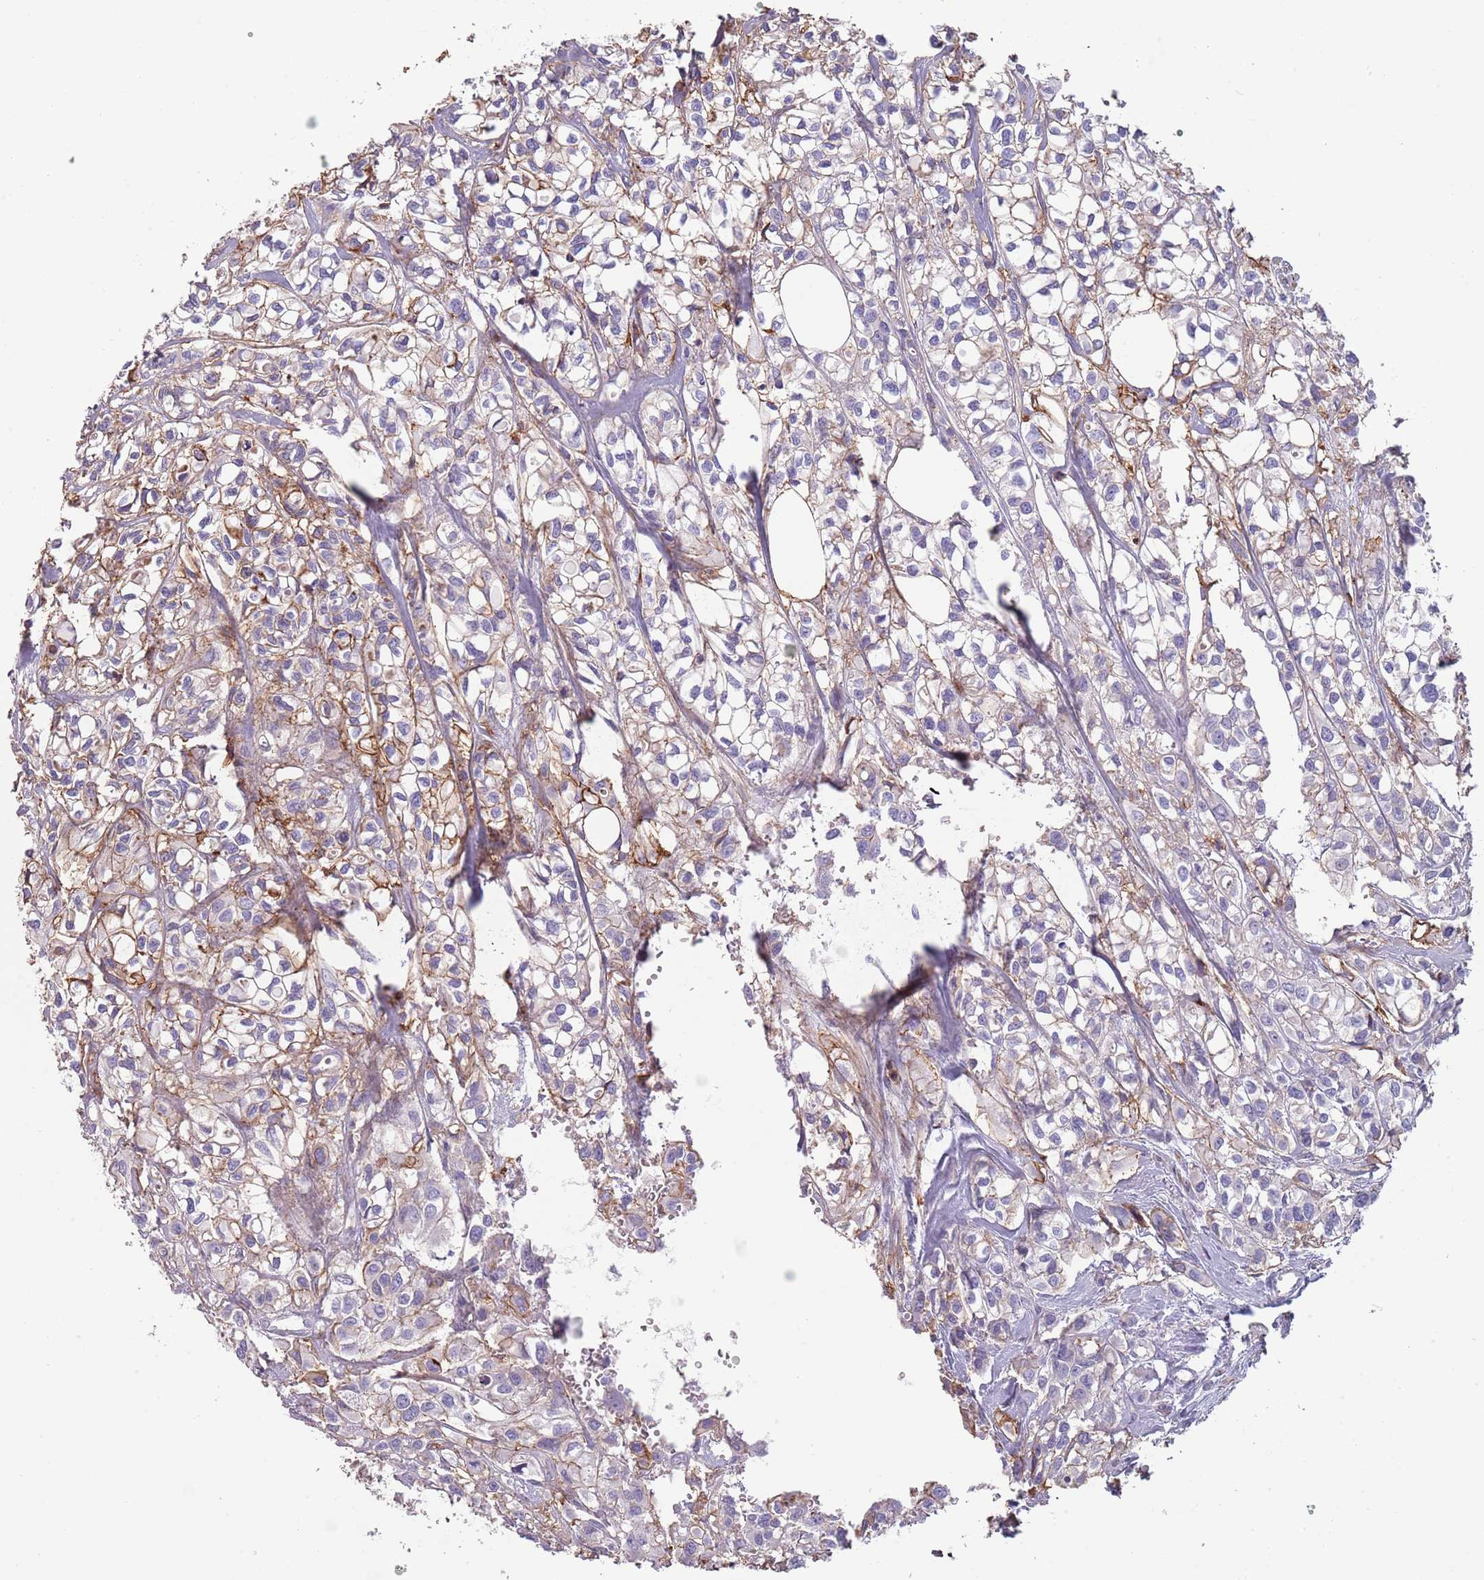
{"staining": {"intensity": "moderate", "quantity": "<25%", "location": "cytoplasmic/membranous"}, "tissue": "urothelial cancer", "cell_type": "Tumor cells", "image_type": "cancer", "snomed": [{"axis": "morphology", "description": "Urothelial carcinoma, High grade"}, {"axis": "topography", "description": "Urinary bladder"}], "caption": "Moderate cytoplasmic/membranous positivity is present in approximately <25% of tumor cells in urothelial cancer.", "gene": "NBPF3", "patient": {"sex": "male", "age": 67}}